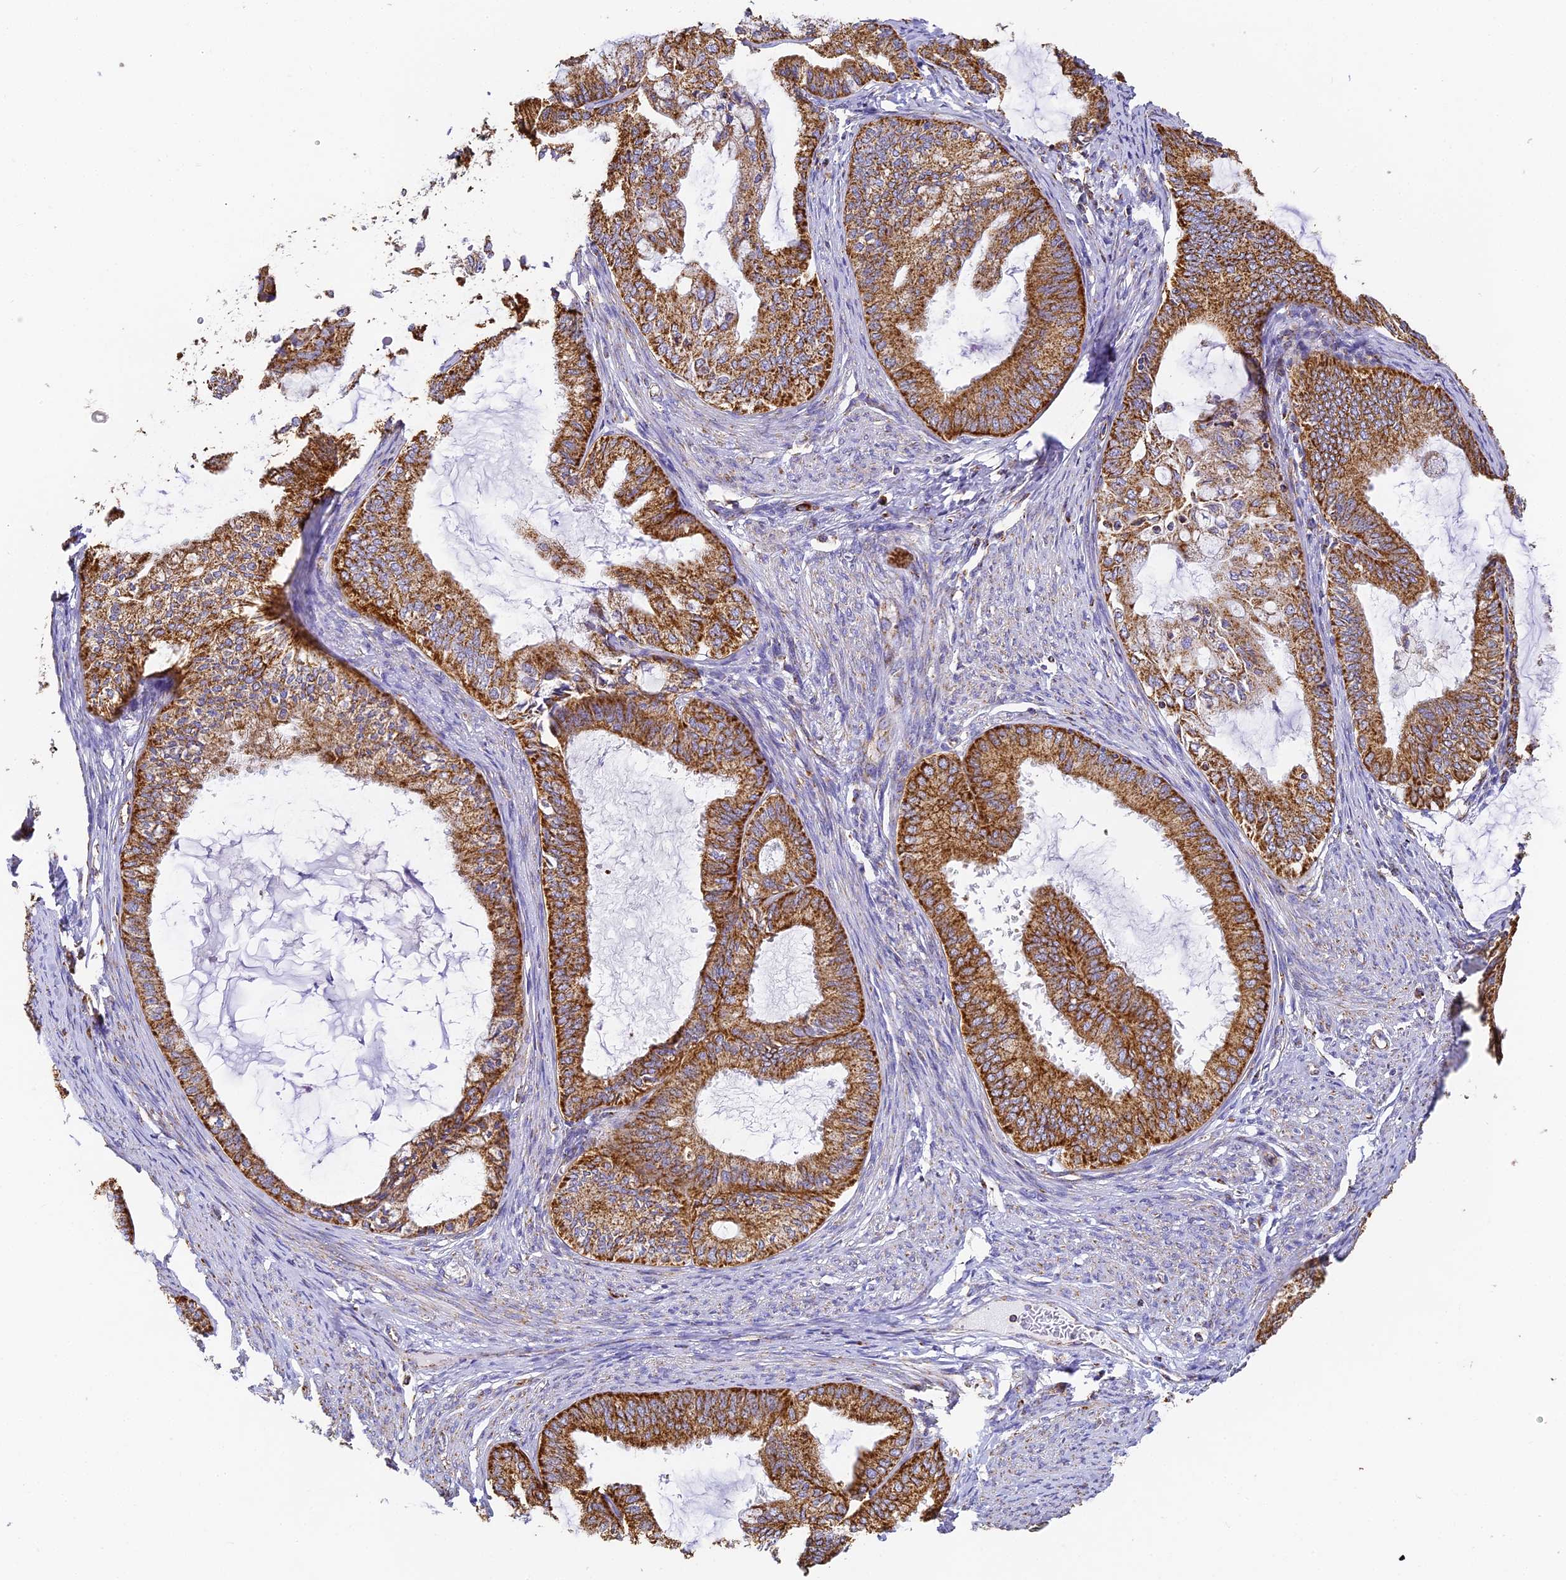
{"staining": {"intensity": "strong", "quantity": ">75%", "location": "cytoplasmic/membranous"}, "tissue": "endometrial cancer", "cell_type": "Tumor cells", "image_type": "cancer", "snomed": [{"axis": "morphology", "description": "Adenocarcinoma, NOS"}, {"axis": "topography", "description": "Endometrium"}], "caption": "DAB (3,3'-diaminobenzidine) immunohistochemical staining of human endometrial cancer reveals strong cytoplasmic/membranous protein positivity in about >75% of tumor cells.", "gene": "COX6C", "patient": {"sex": "female", "age": 86}}